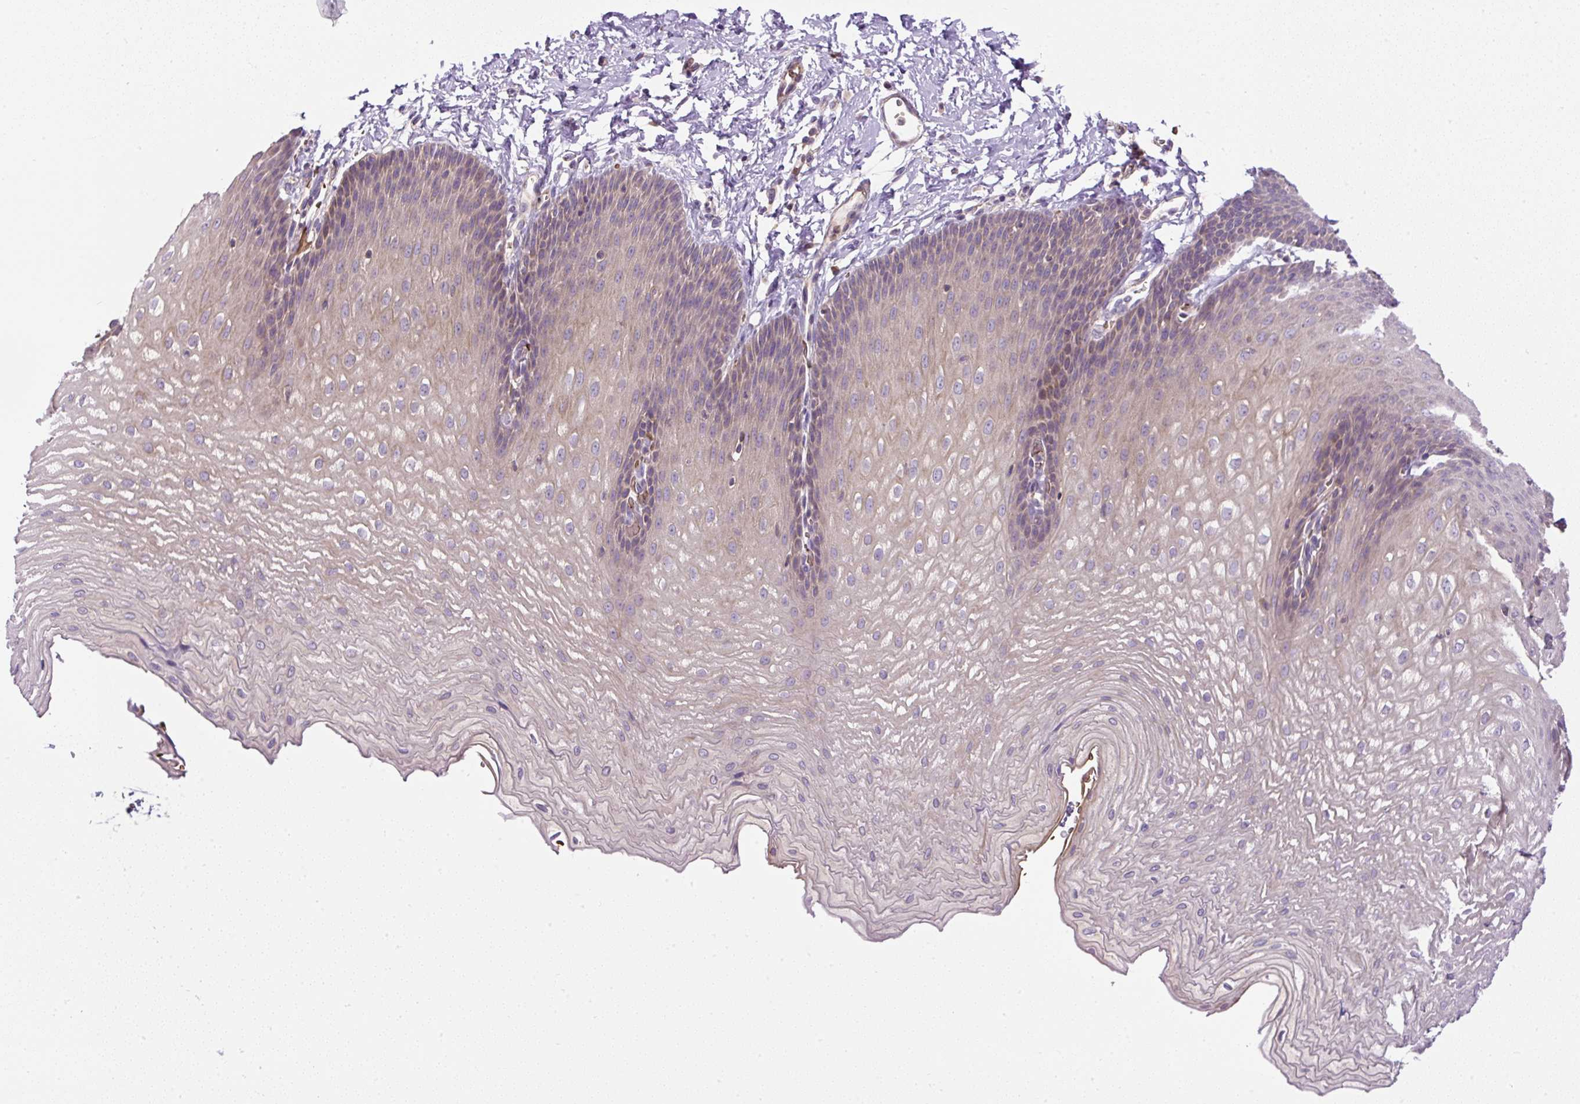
{"staining": {"intensity": "negative", "quantity": "none", "location": "none"}, "tissue": "esophagus", "cell_type": "Squamous epithelial cells", "image_type": "normal", "snomed": [{"axis": "morphology", "description": "Normal tissue, NOS"}, {"axis": "topography", "description": "Esophagus"}], "caption": "Unremarkable esophagus was stained to show a protein in brown. There is no significant positivity in squamous epithelial cells. (Brightfield microscopy of DAB immunohistochemistry at high magnification).", "gene": "CXCL13", "patient": {"sex": "male", "age": 70}}